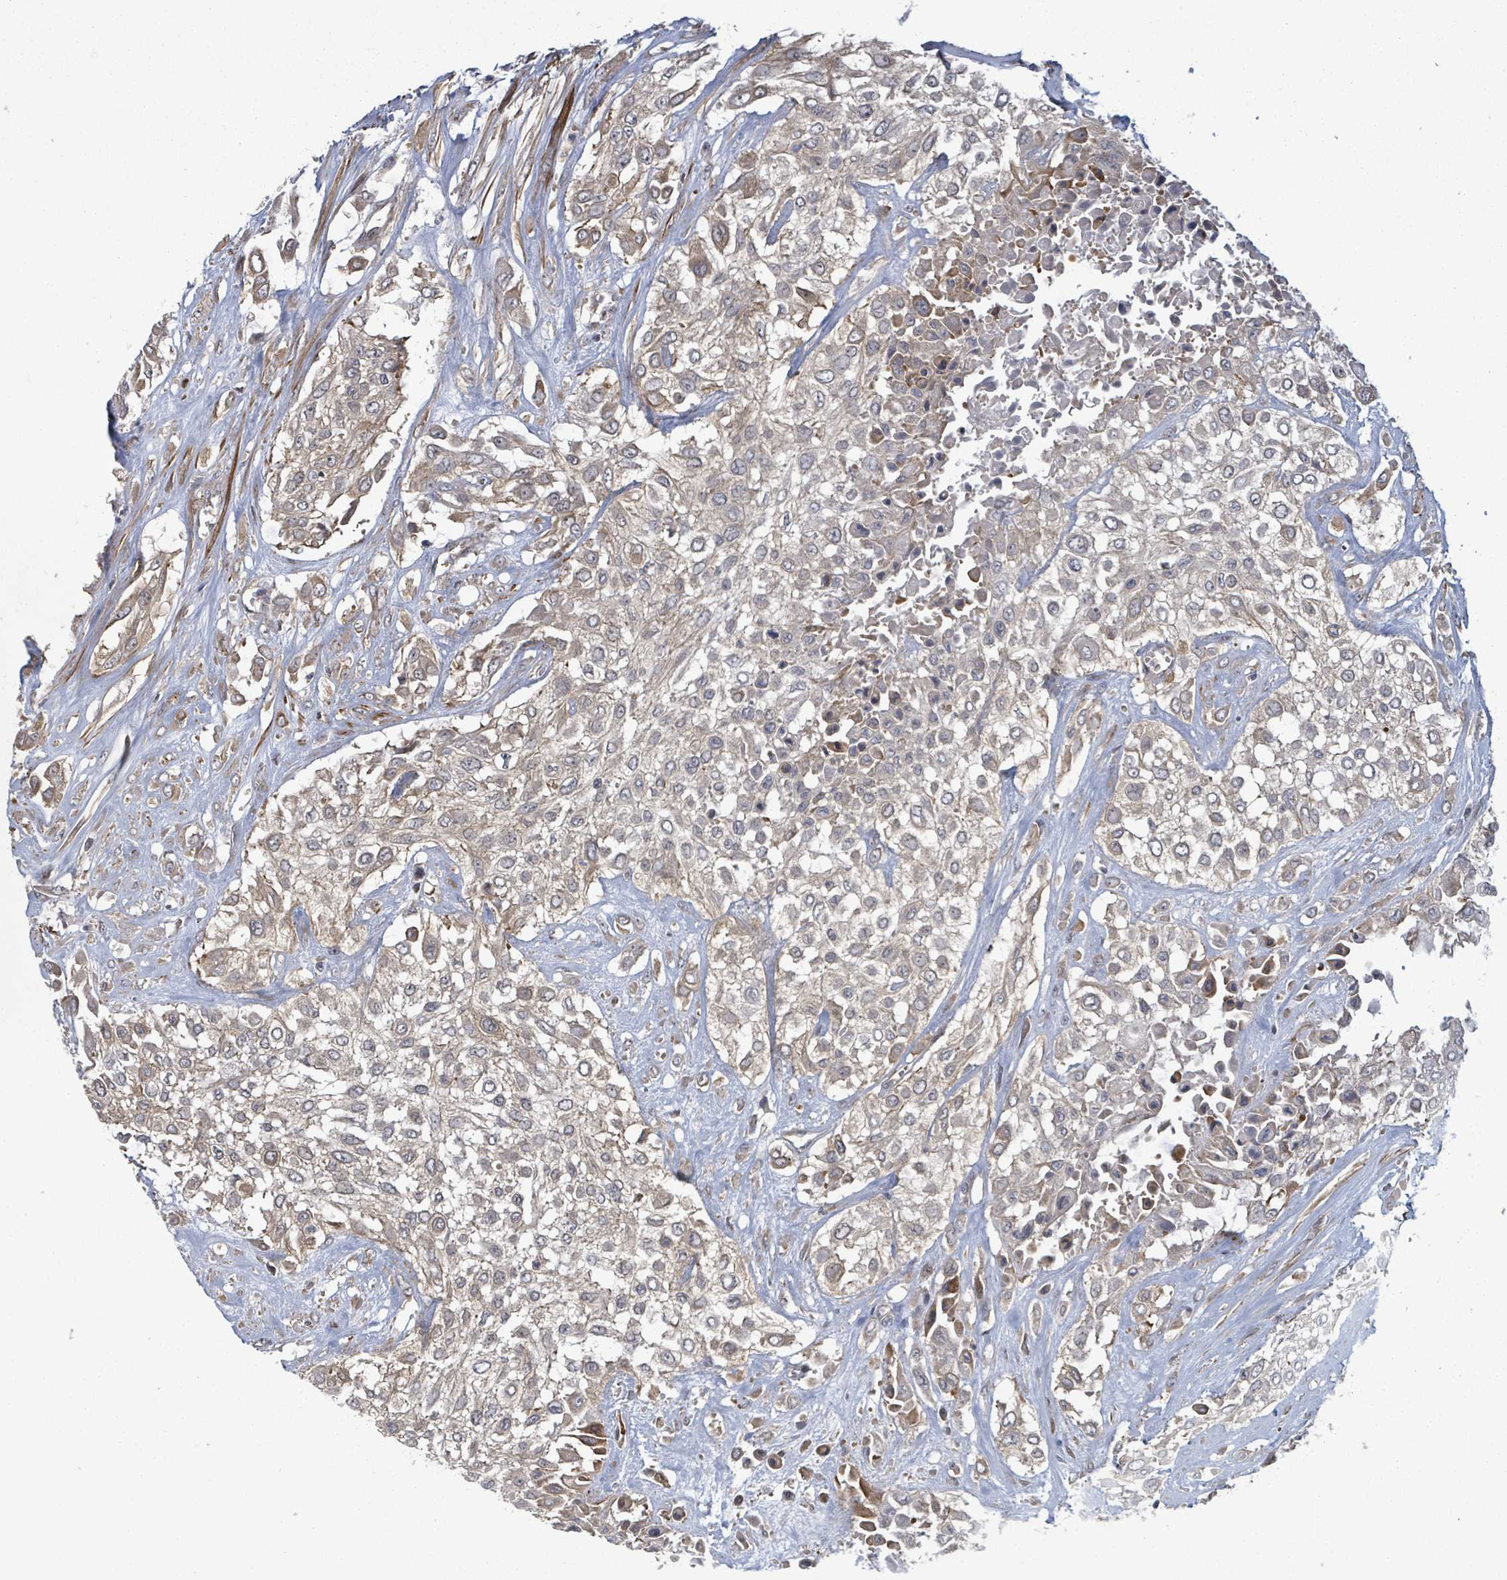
{"staining": {"intensity": "moderate", "quantity": "<25%", "location": "cytoplasmic/membranous"}, "tissue": "urothelial cancer", "cell_type": "Tumor cells", "image_type": "cancer", "snomed": [{"axis": "morphology", "description": "Urothelial carcinoma, High grade"}, {"axis": "topography", "description": "Urinary bladder"}], "caption": "About <25% of tumor cells in human urothelial cancer reveal moderate cytoplasmic/membranous protein expression as visualized by brown immunohistochemical staining.", "gene": "MAP3K6", "patient": {"sex": "male", "age": 57}}